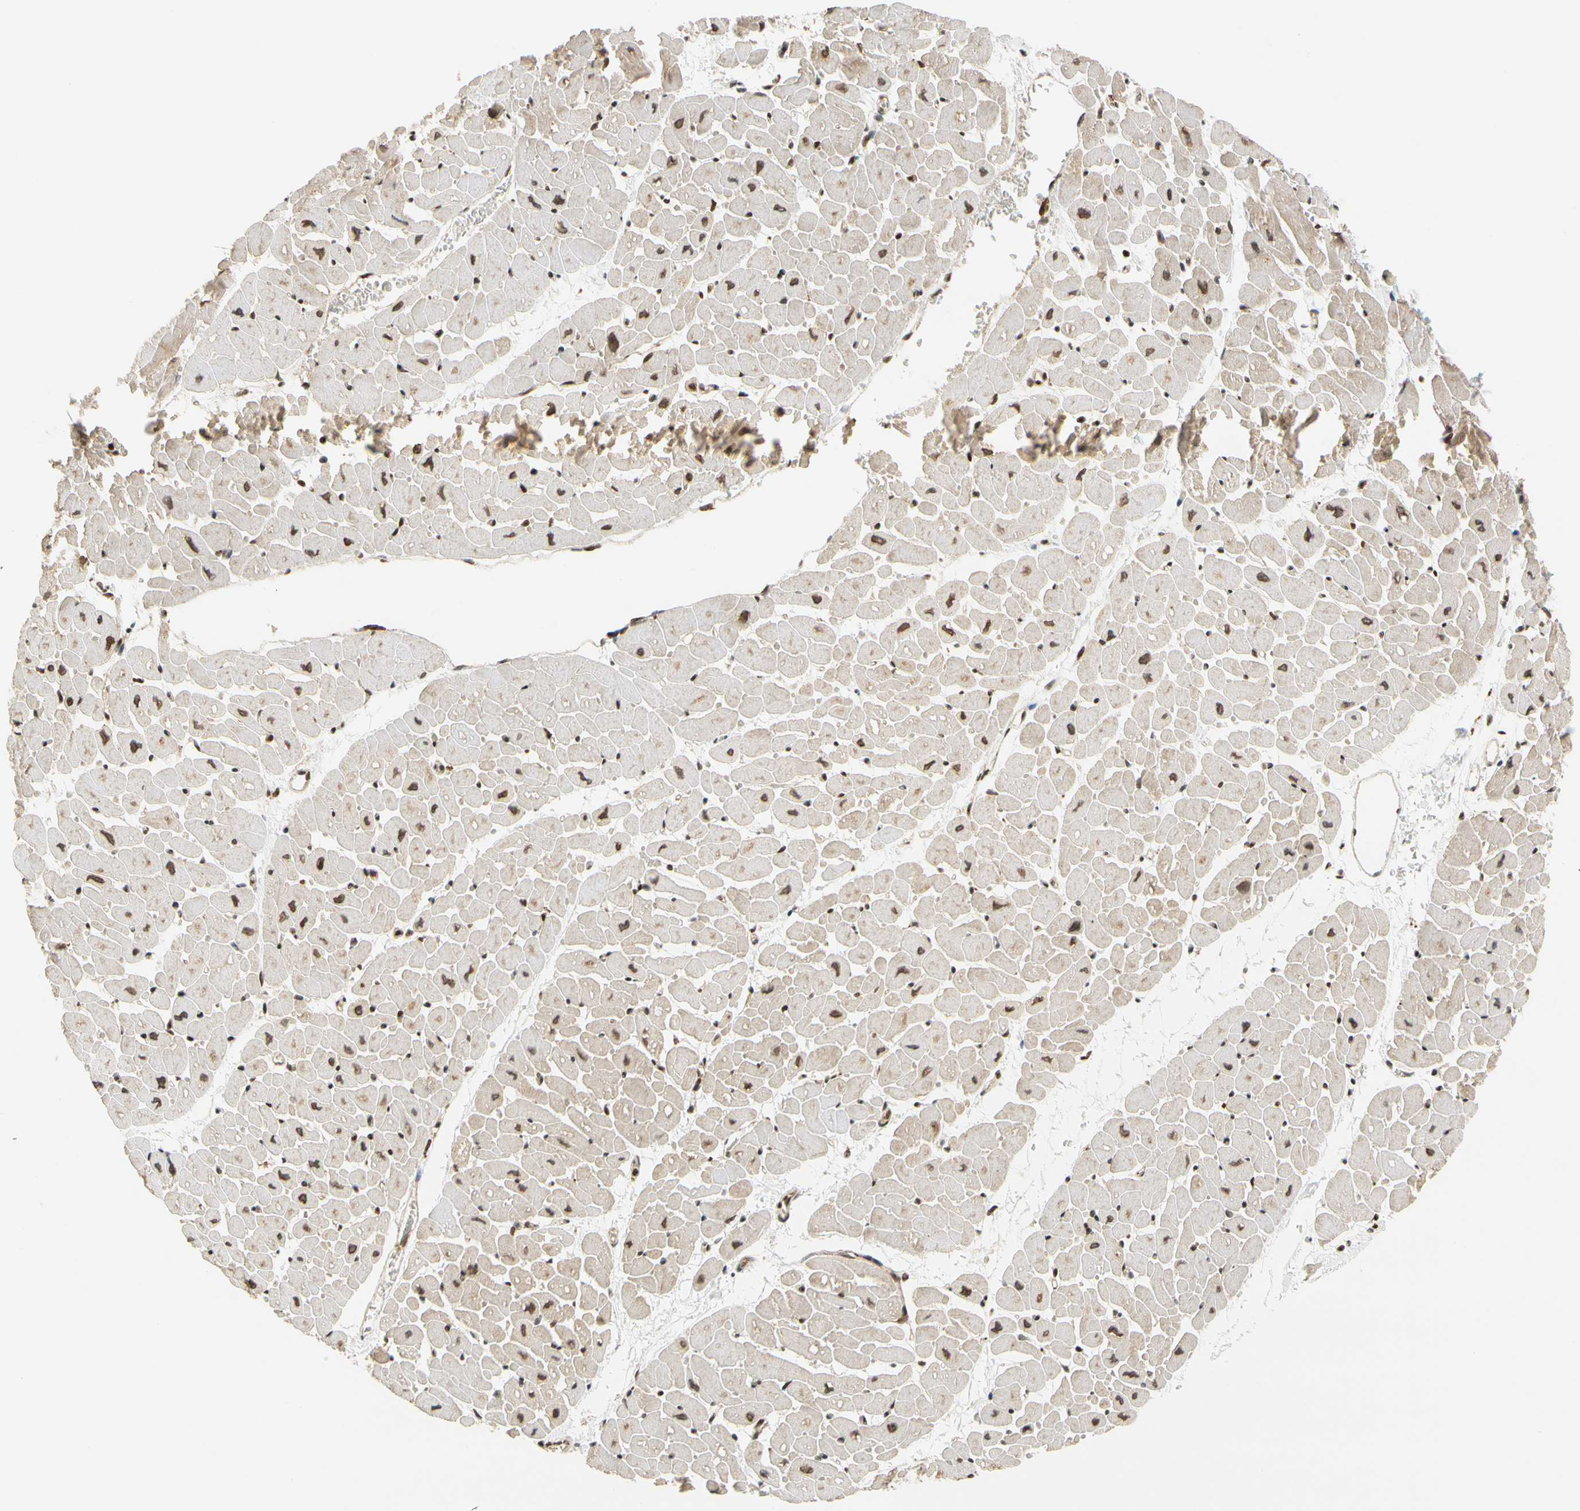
{"staining": {"intensity": "moderate", "quantity": ">75%", "location": "nuclear"}, "tissue": "heart muscle", "cell_type": "Cardiomyocytes", "image_type": "normal", "snomed": [{"axis": "morphology", "description": "Normal tissue, NOS"}, {"axis": "topography", "description": "Heart"}], "caption": "Immunohistochemistry image of benign heart muscle: heart muscle stained using IHC demonstrates medium levels of moderate protein expression localized specifically in the nuclear of cardiomyocytes, appearing as a nuclear brown color.", "gene": "CDK7", "patient": {"sex": "male", "age": 45}}